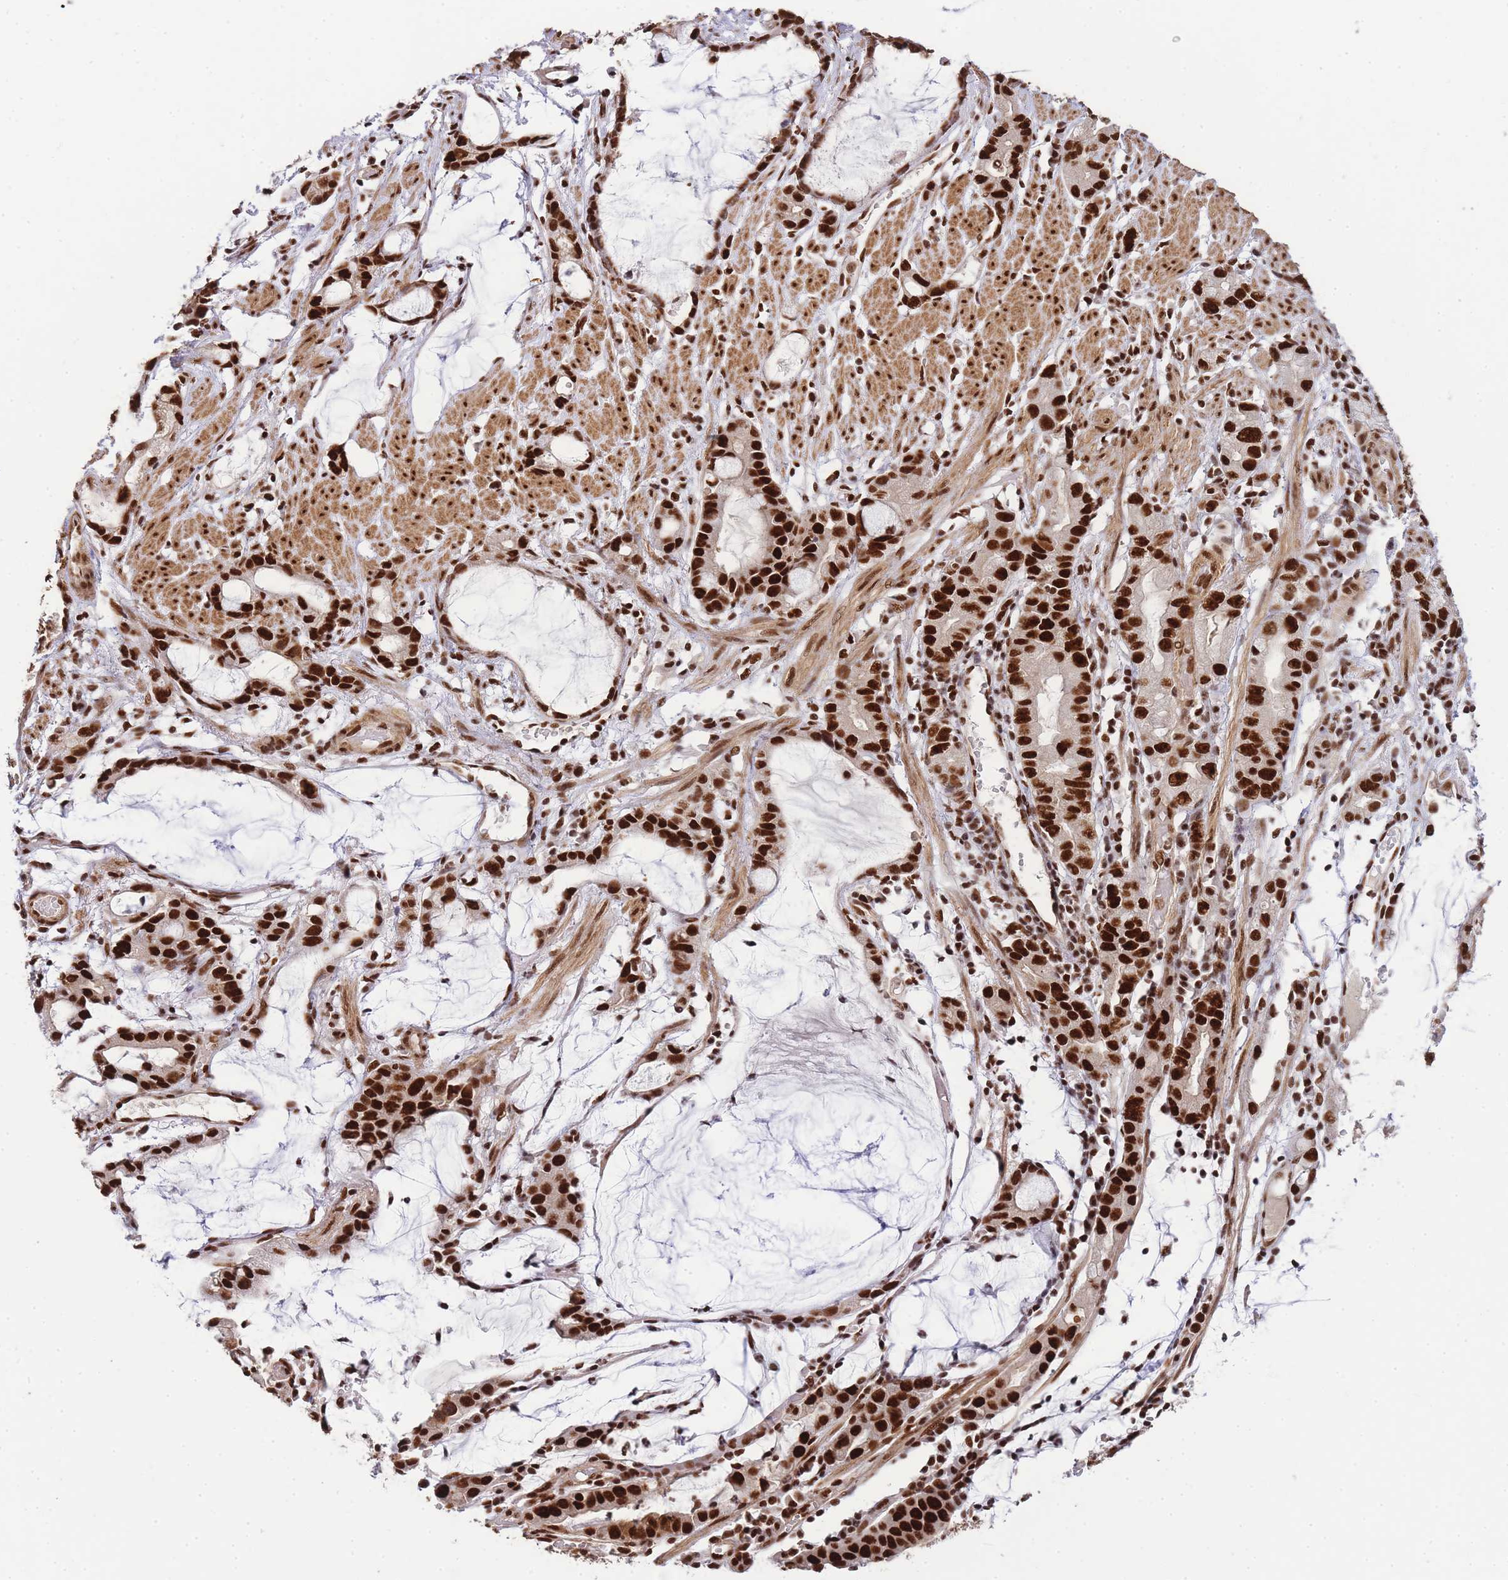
{"staining": {"intensity": "strong", "quantity": ">75%", "location": "nuclear"}, "tissue": "stomach cancer", "cell_type": "Tumor cells", "image_type": "cancer", "snomed": [{"axis": "morphology", "description": "Adenocarcinoma, NOS"}, {"axis": "topography", "description": "Stomach"}], "caption": "A high amount of strong nuclear positivity is identified in about >75% of tumor cells in stomach cancer tissue.", "gene": "PRKDC", "patient": {"sex": "male", "age": 55}}